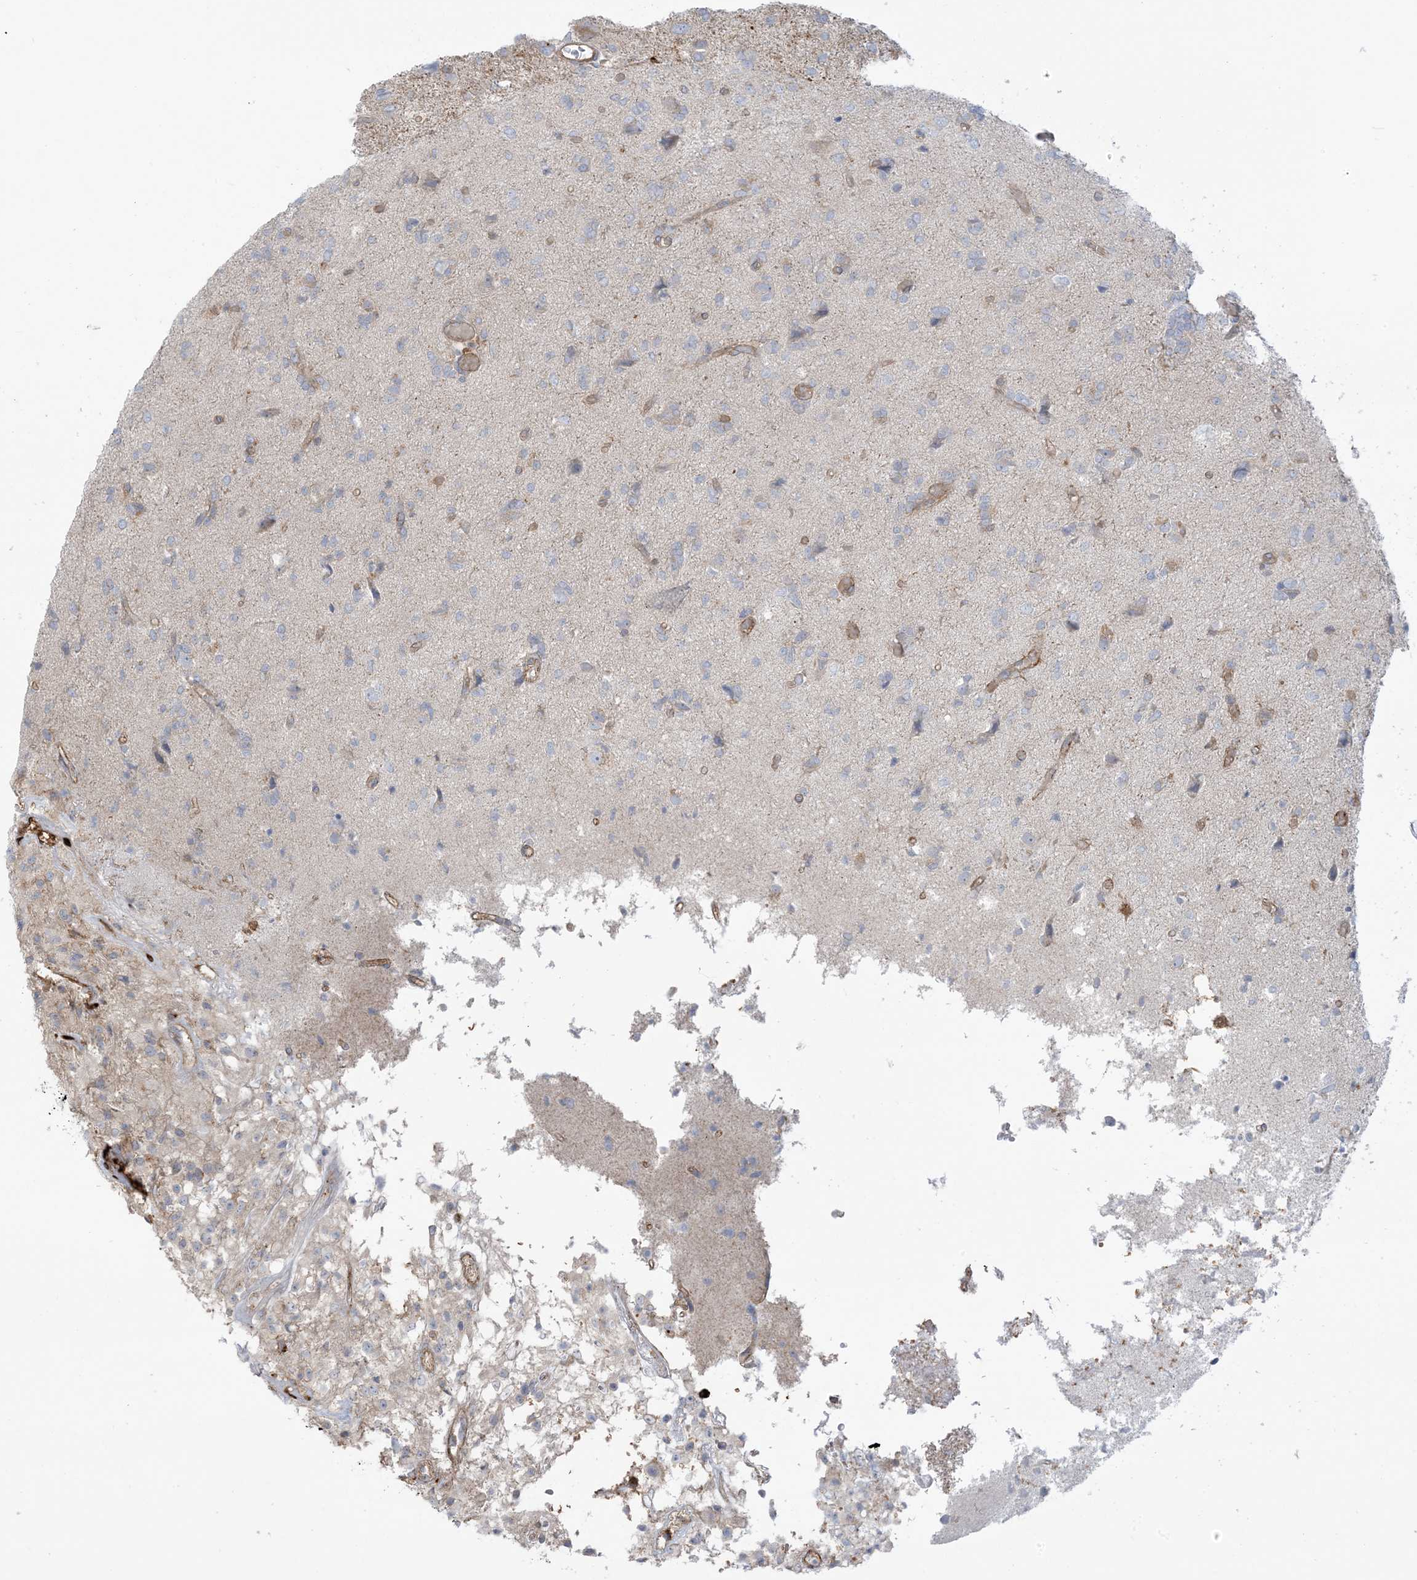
{"staining": {"intensity": "negative", "quantity": "none", "location": "none"}, "tissue": "glioma", "cell_type": "Tumor cells", "image_type": "cancer", "snomed": [{"axis": "morphology", "description": "Glioma, malignant, High grade"}, {"axis": "topography", "description": "Brain"}], "caption": "Immunohistochemical staining of malignant glioma (high-grade) demonstrates no significant positivity in tumor cells. The staining was performed using DAB (3,3'-diaminobenzidine) to visualize the protein expression in brown, while the nuclei were stained in blue with hematoxylin (Magnification: 20x).", "gene": "ICMT", "patient": {"sex": "female", "age": 59}}